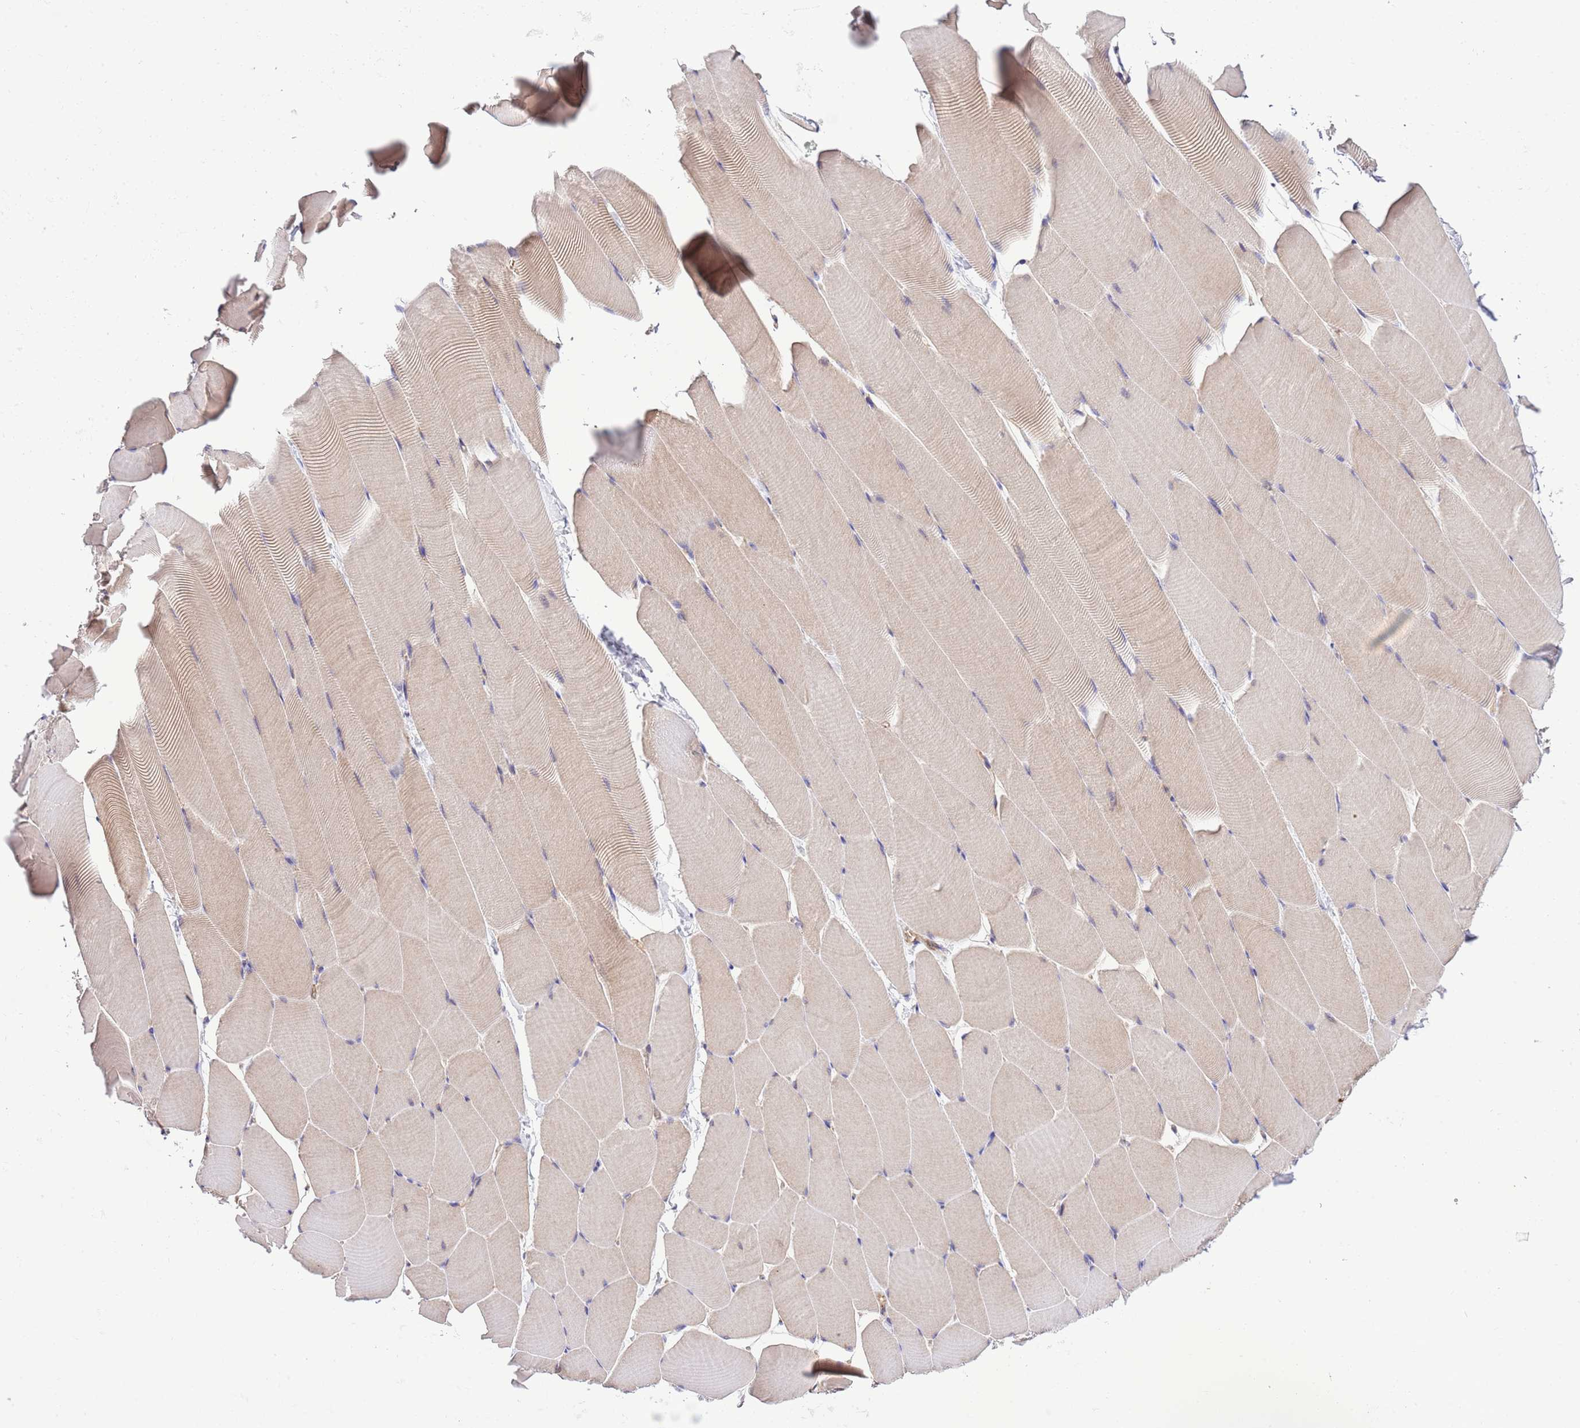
{"staining": {"intensity": "weak", "quantity": "25%-75%", "location": "cytoplasmic/membranous"}, "tissue": "skeletal muscle", "cell_type": "Myocytes", "image_type": "normal", "snomed": [{"axis": "morphology", "description": "Normal tissue, NOS"}, {"axis": "topography", "description": "Skeletal muscle"}], "caption": "This micrograph exhibits IHC staining of unremarkable human skeletal muscle, with low weak cytoplasmic/membranous staining in about 25%-75% of myocytes.", "gene": "DONSON", "patient": {"sex": "male", "age": 25}}